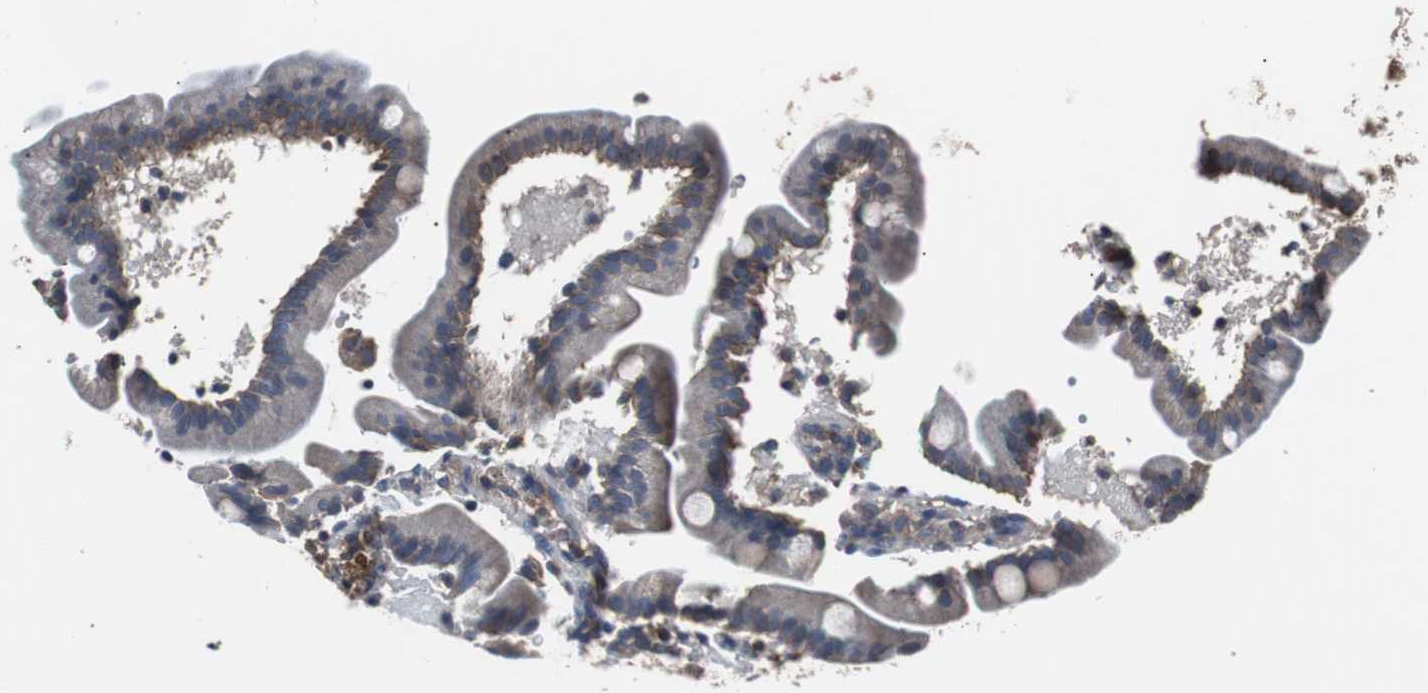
{"staining": {"intensity": "moderate", "quantity": ">75%", "location": "cytoplasmic/membranous"}, "tissue": "duodenum", "cell_type": "Glandular cells", "image_type": "normal", "snomed": [{"axis": "morphology", "description": "Normal tissue, NOS"}, {"axis": "topography", "description": "Duodenum"}], "caption": "The photomicrograph displays immunohistochemical staining of benign duodenum. There is moderate cytoplasmic/membranous positivity is seen in approximately >75% of glandular cells.", "gene": "PITRM1", "patient": {"sex": "male", "age": 54}}